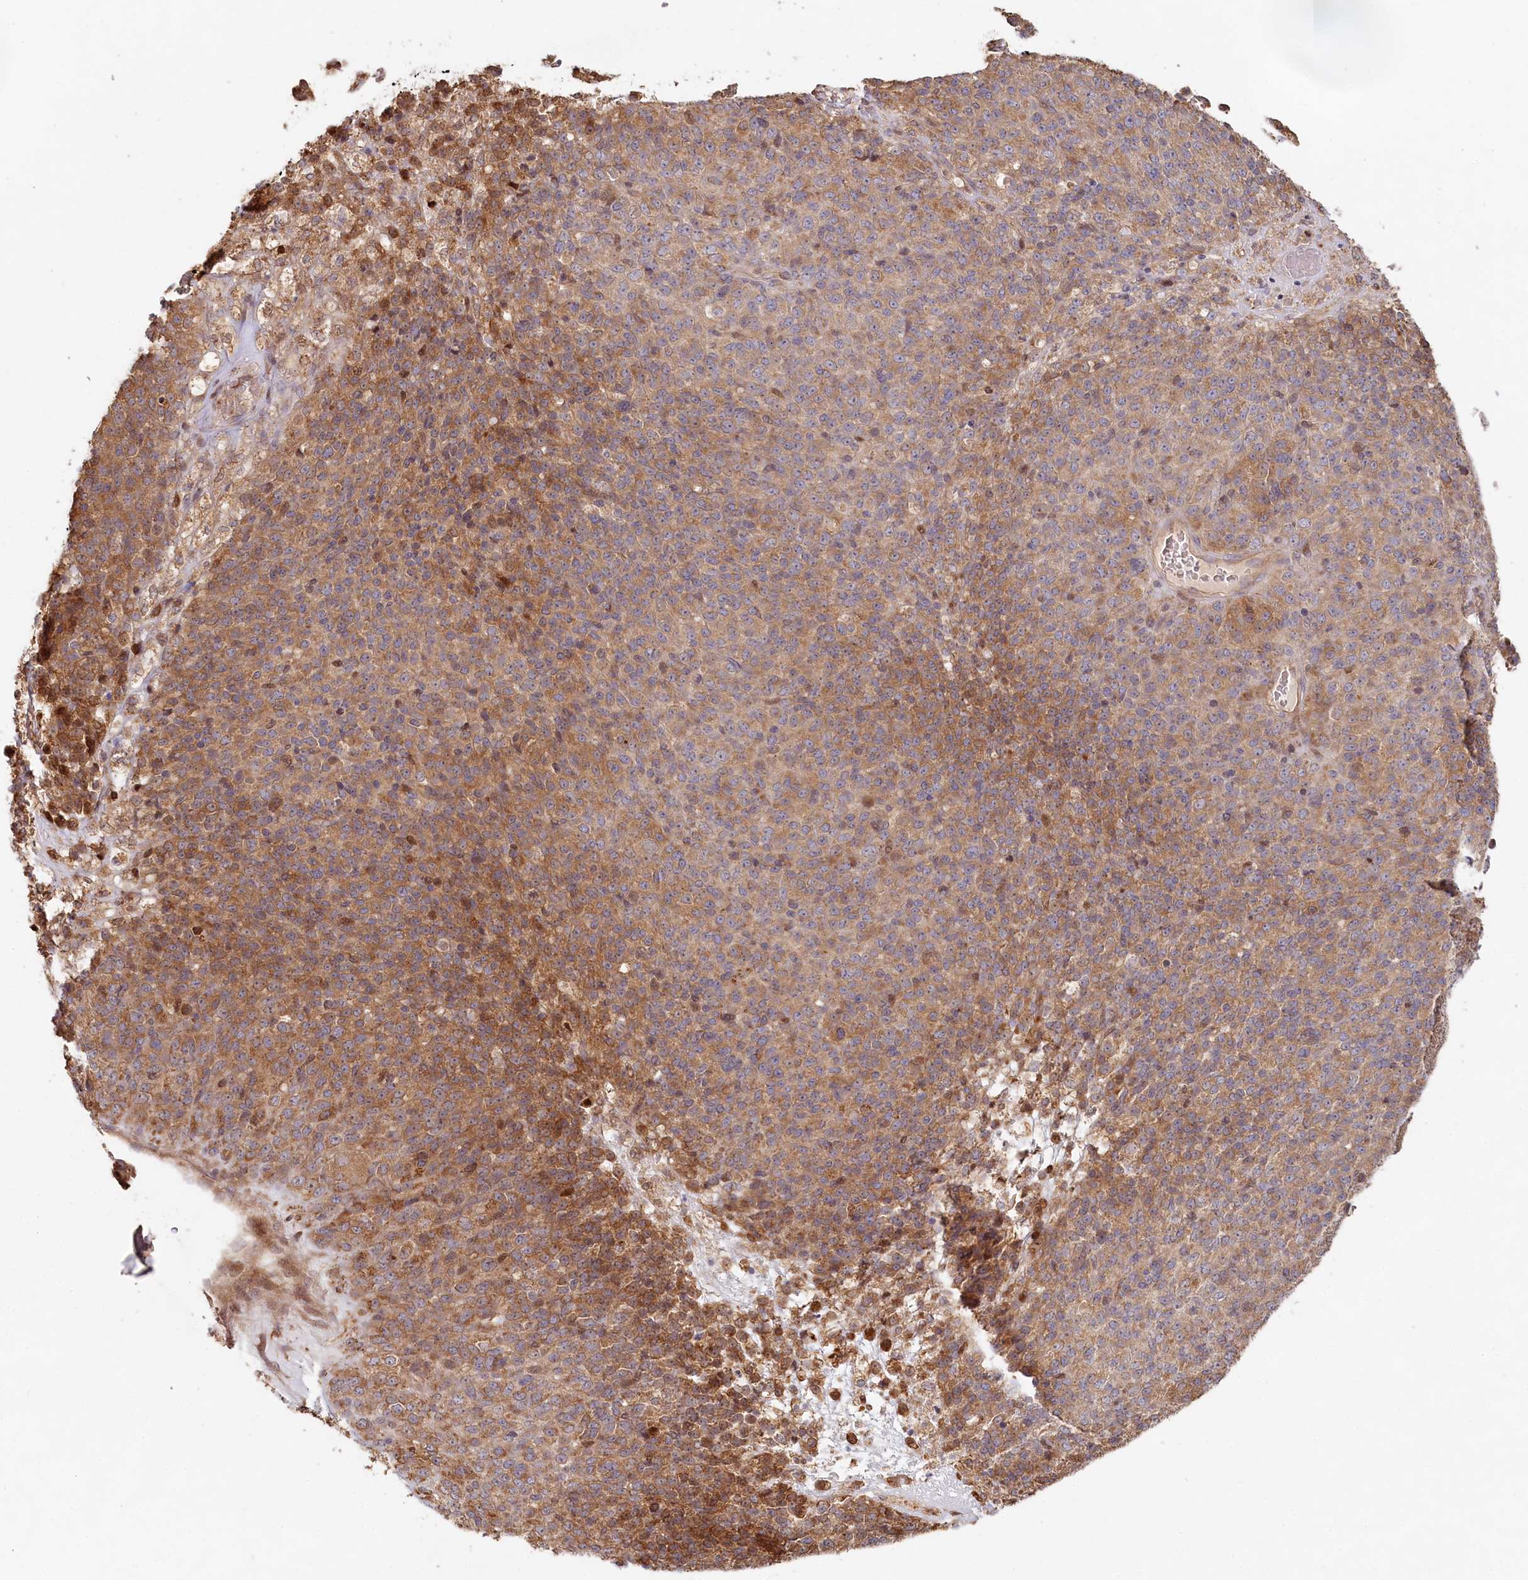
{"staining": {"intensity": "moderate", "quantity": ">75%", "location": "cytoplasmic/membranous"}, "tissue": "melanoma", "cell_type": "Tumor cells", "image_type": "cancer", "snomed": [{"axis": "morphology", "description": "Malignant melanoma, Metastatic site"}, {"axis": "topography", "description": "Brain"}], "caption": "IHC of human melanoma displays medium levels of moderate cytoplasmic/membranous positivity in about >75% of tumor cells.", "gene": "HAL", "patient": {"sex": "female", "age": 56}}